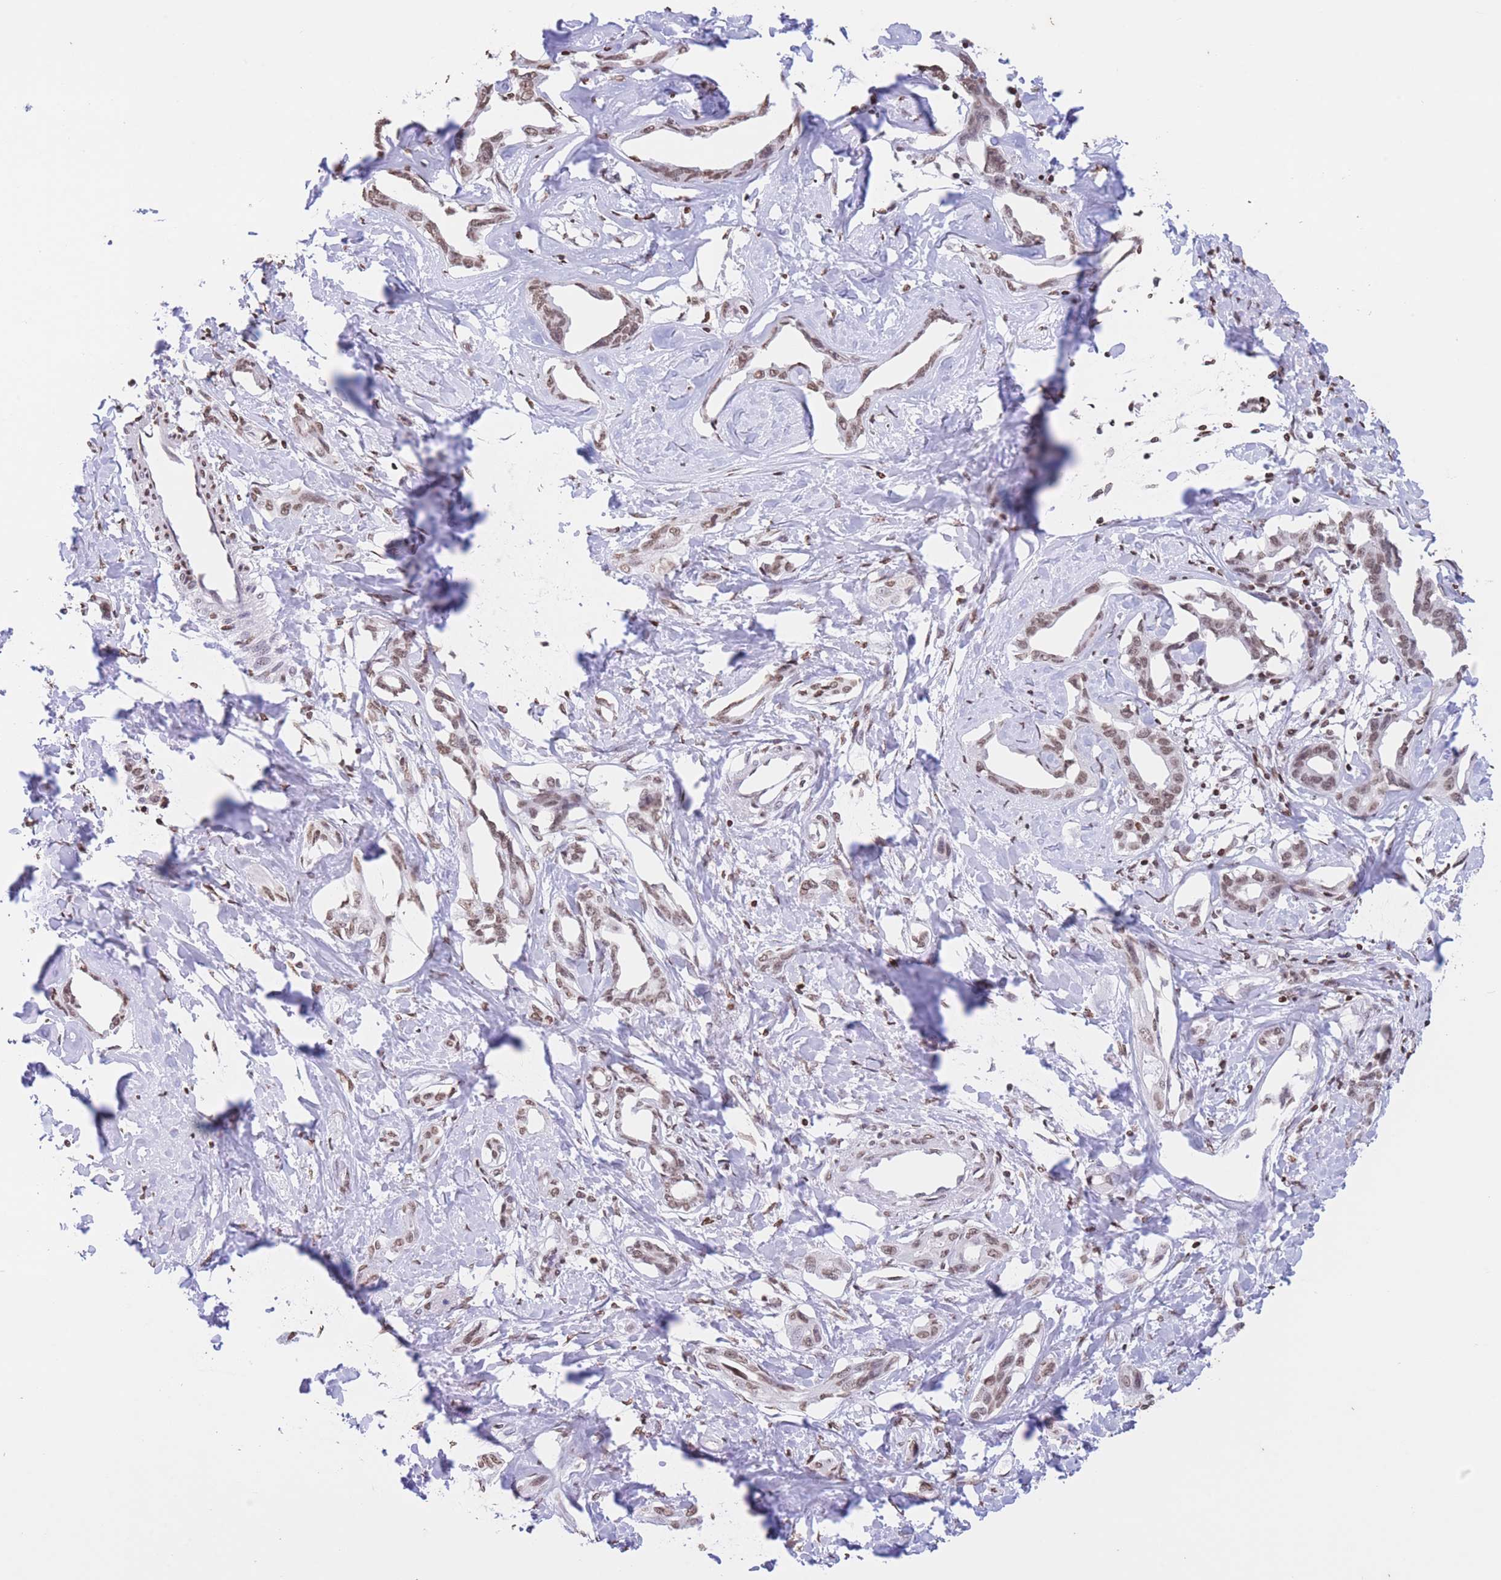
{"staining": {"intensity": "moderate", "quantity": ">75%", "location": "nuclear"}, "tissue": "liver cancer", "cell_type": "Tumor cells", "image_type": "cancer", "snomed": [{"axis": "morphology", "description": "Cholangiocarcinoma"}, {"axis": "topography", "description": "Liver"}], "caption": "Cholangiocarcinoma (liver) stained with IHC reveals moderate nuclear positivity in approximately >75% of tumor cells.", "gene": "H2BC11", "patient": {"sex": "male", "age": 59}}